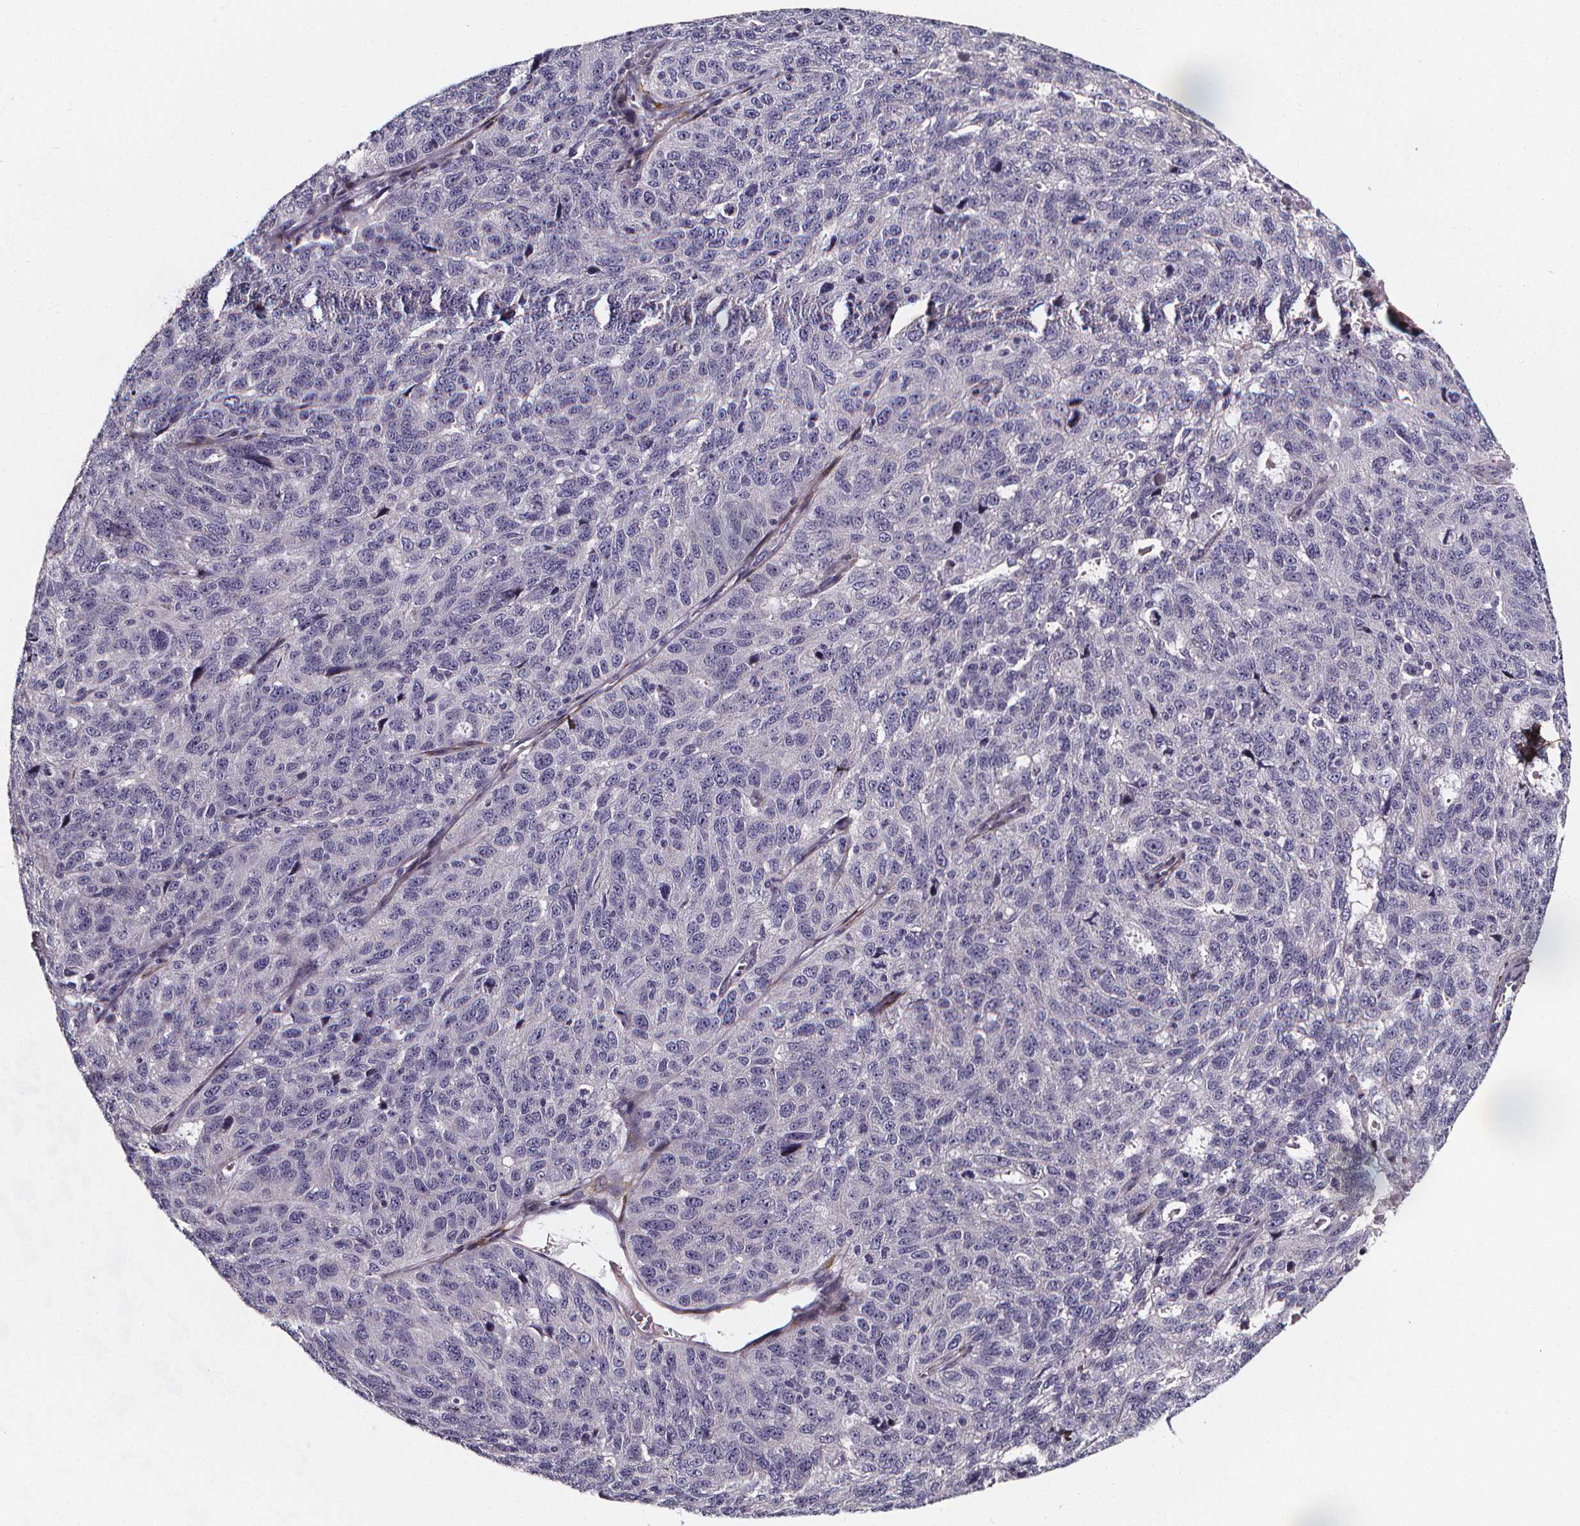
{"staining": {"intensity": "negative", "quantity": "none", "location": "none"}, "tissue": "ovarian cancer", "cell_type": "Tumor cells", "image_type": "cancer", "snomed": [{"axis": "morphology", "description": "Cystadenocarcinoma, serous, NOS"}, {"axis": "topography", "description": "Ovary"}], "caption": "A high-resolution histopathology image shows immunohistochemistry staining of serous cystadenocarcinoma (ovarian), which reveals no significant staining in tumor cells.", "gene": "AEBP1", "patient": {"sex": "female", "age": 71}}